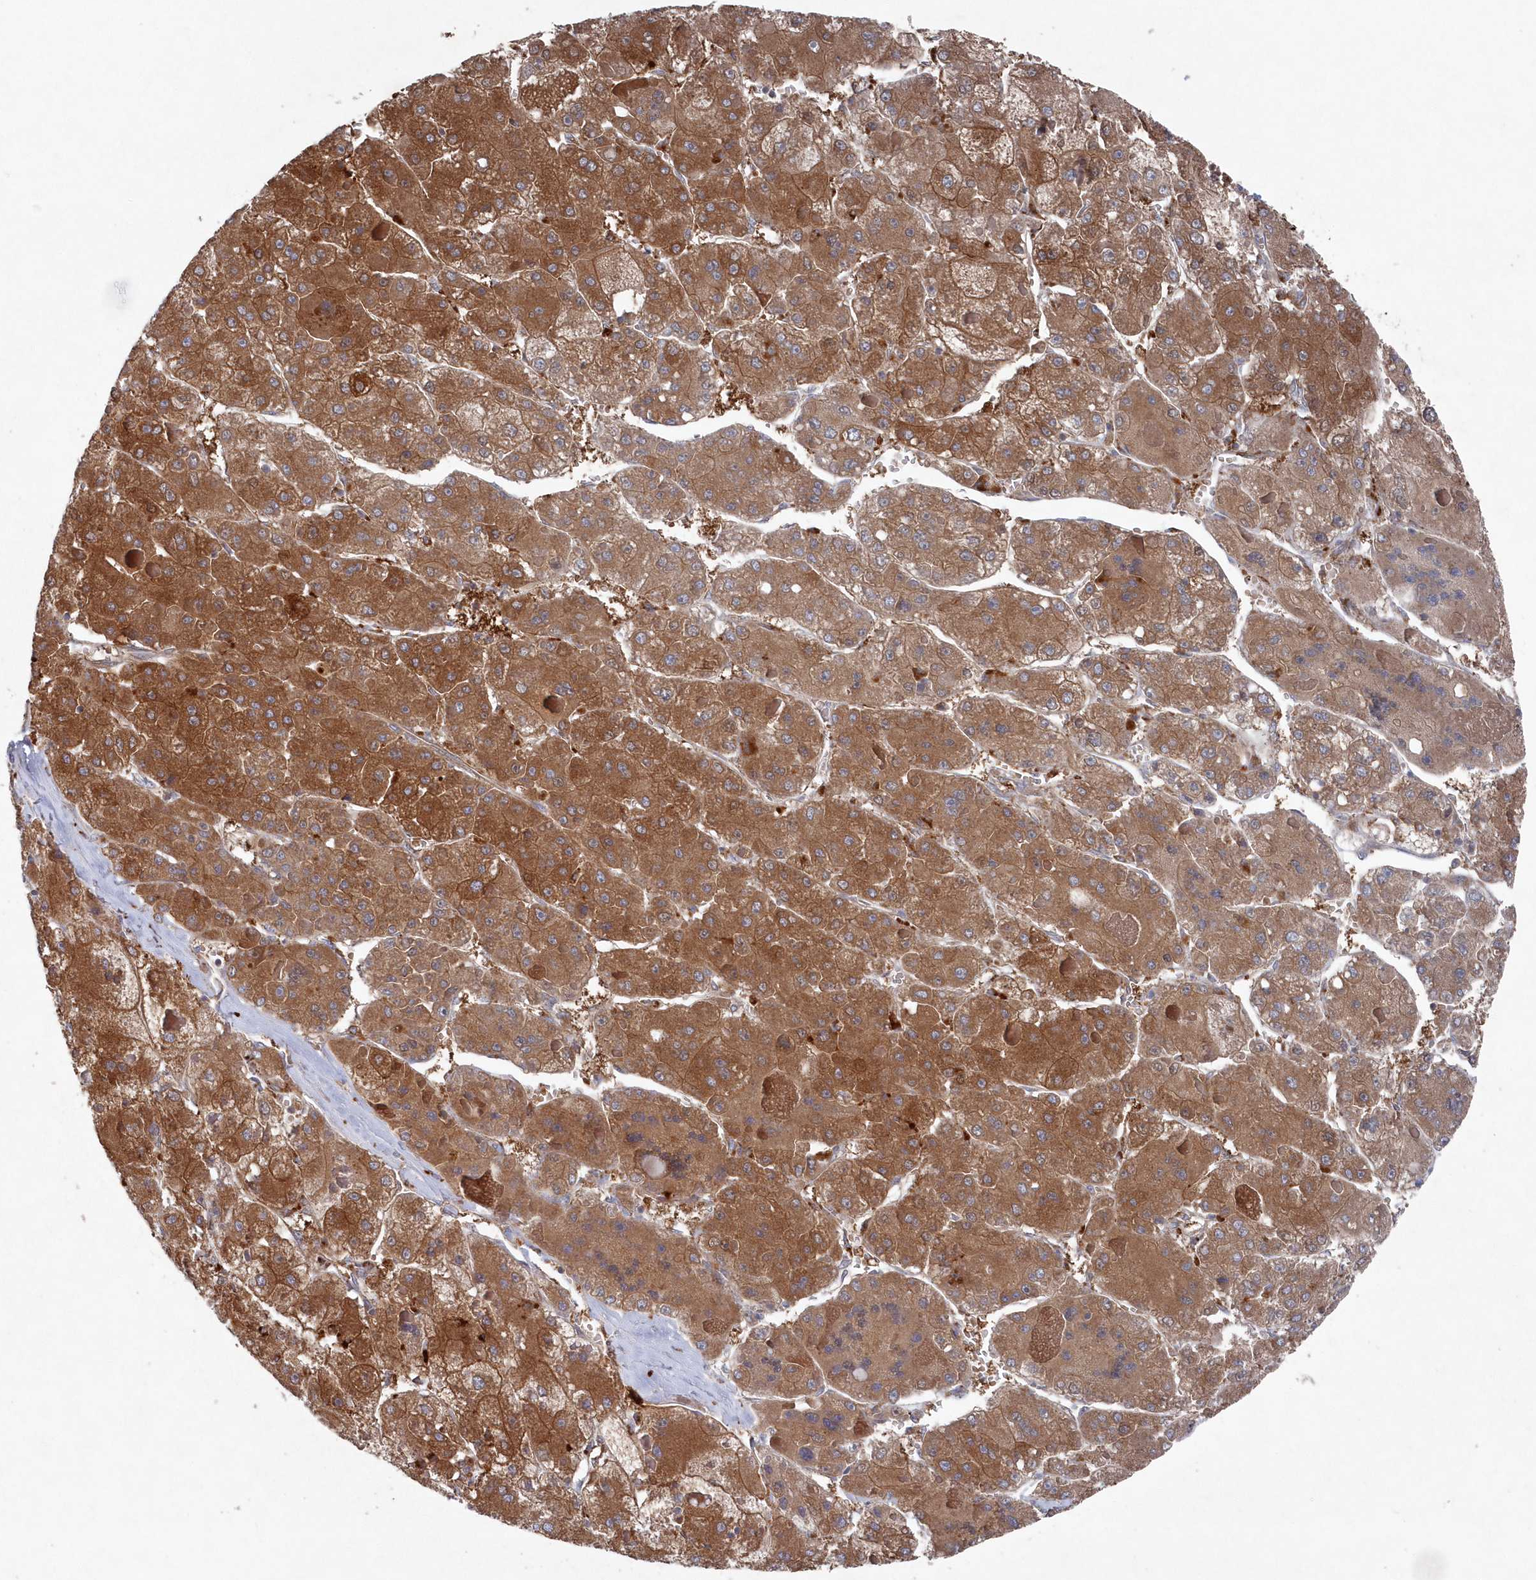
{"staining": {"intensity": "strong", "quantity": ">75%", "location": "cytoplasmic/membranous"}, "tissue": "liver cancer", "cell_type": "Tumor cells", "image_type": "cancer", "snomed": [{"axis": "morphology", "description": "Carcinoma, Hepatocellular, NOS"}, {"axis": "topography", "description": "Liver"}], "caption": "A brown stain highlights strong cytoplasmic/membranous positivity of a protein in human liver cancer (hepatocellular carcinoma) tumor cells.", "gene": "ASNSD1", "patient": {"sex": "female", "age": 73}}